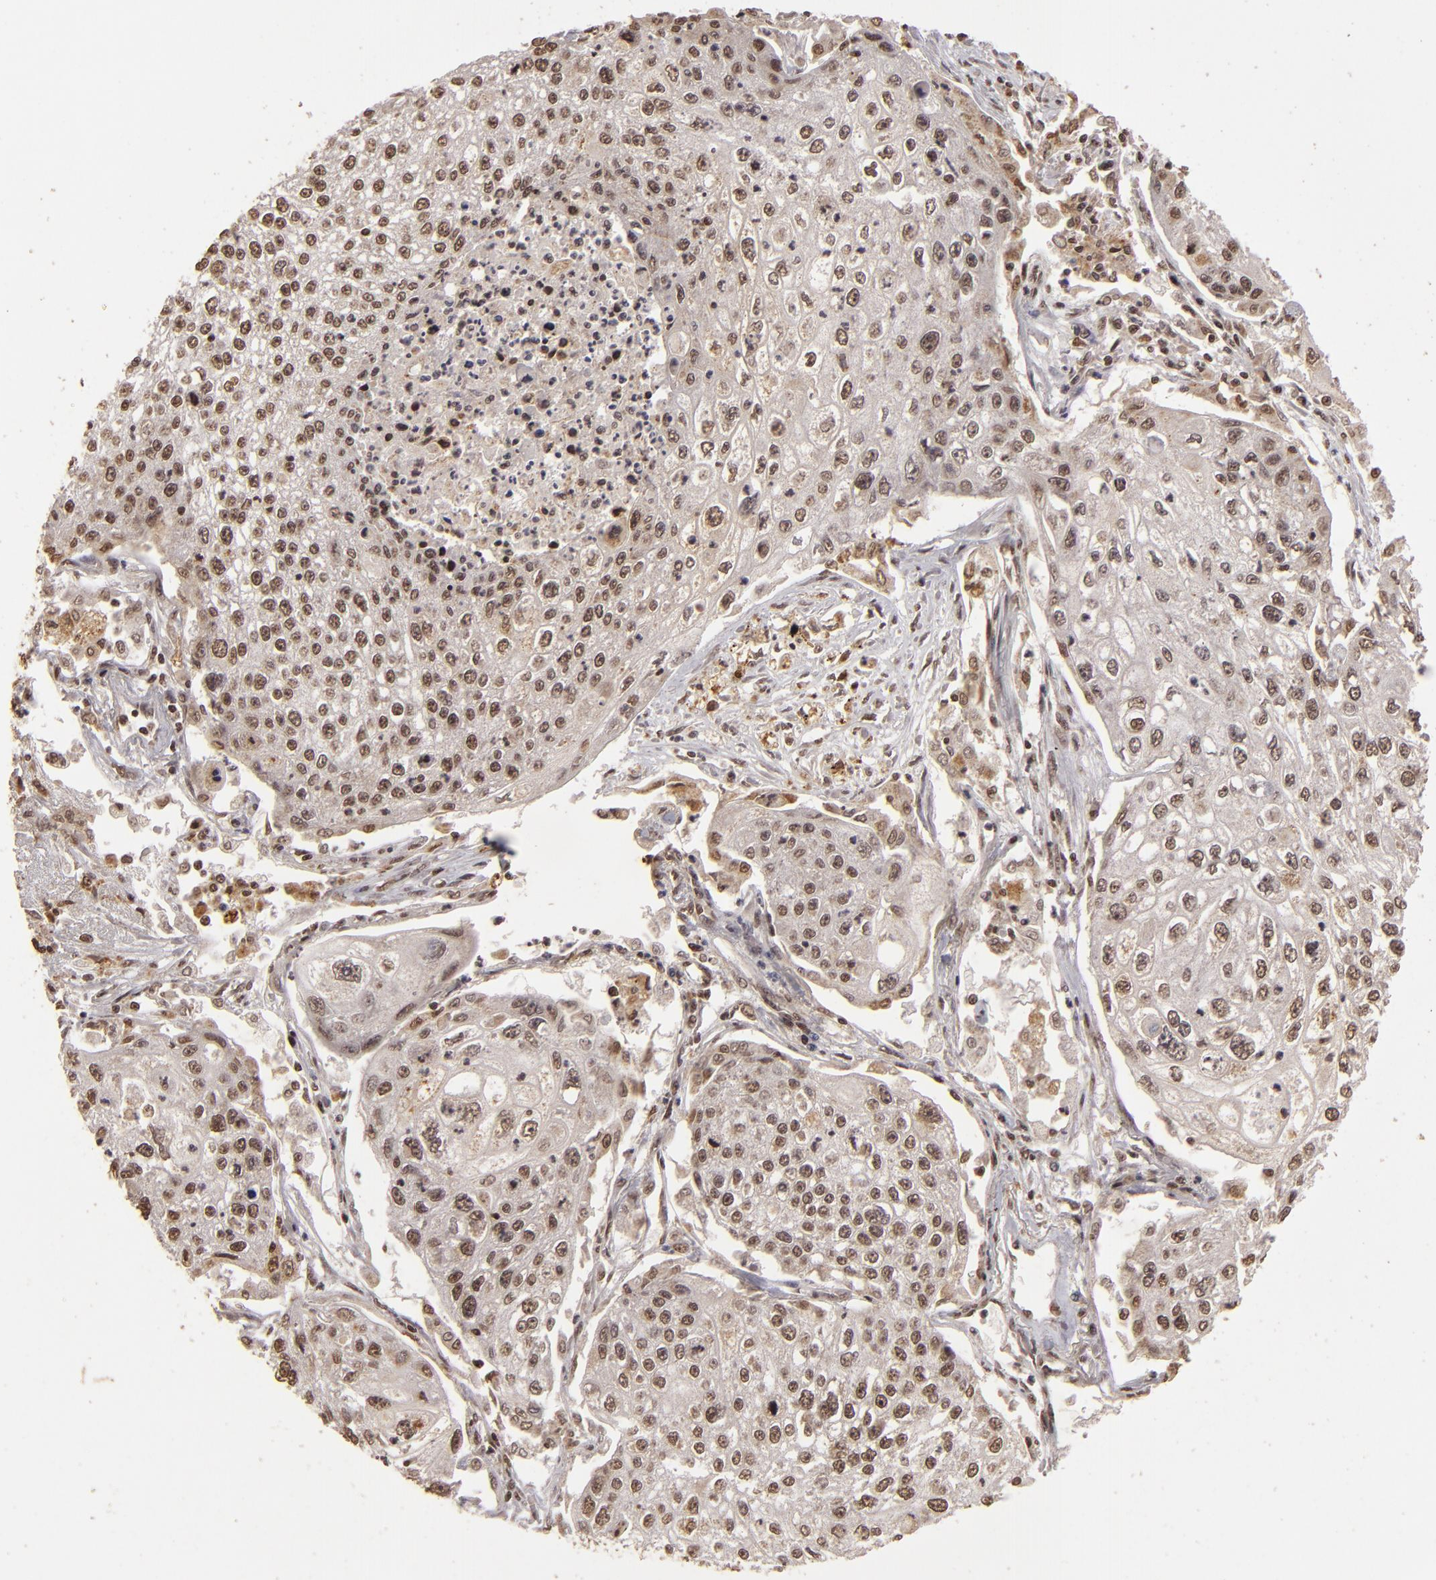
{"staining": {"intensity": "weak", "quantity": ">75%", "location": "nuclear"}, "tissue": "lung cancer", "cell_type": "Tumor cells", "image_type": "cancer", "snomed": [{"axis": "morphology", "description": "Squamous cell carcinoma, NOS"}, {"axis": "topography", "description": "Lung"}], "caption": "A brown stain shows weak nuclear expression of a protein in human lung cancer (squamous cell carcinoma) tumor cells.", "gene": "CUL3", "patient": {"sex": "male", "age": 75}}